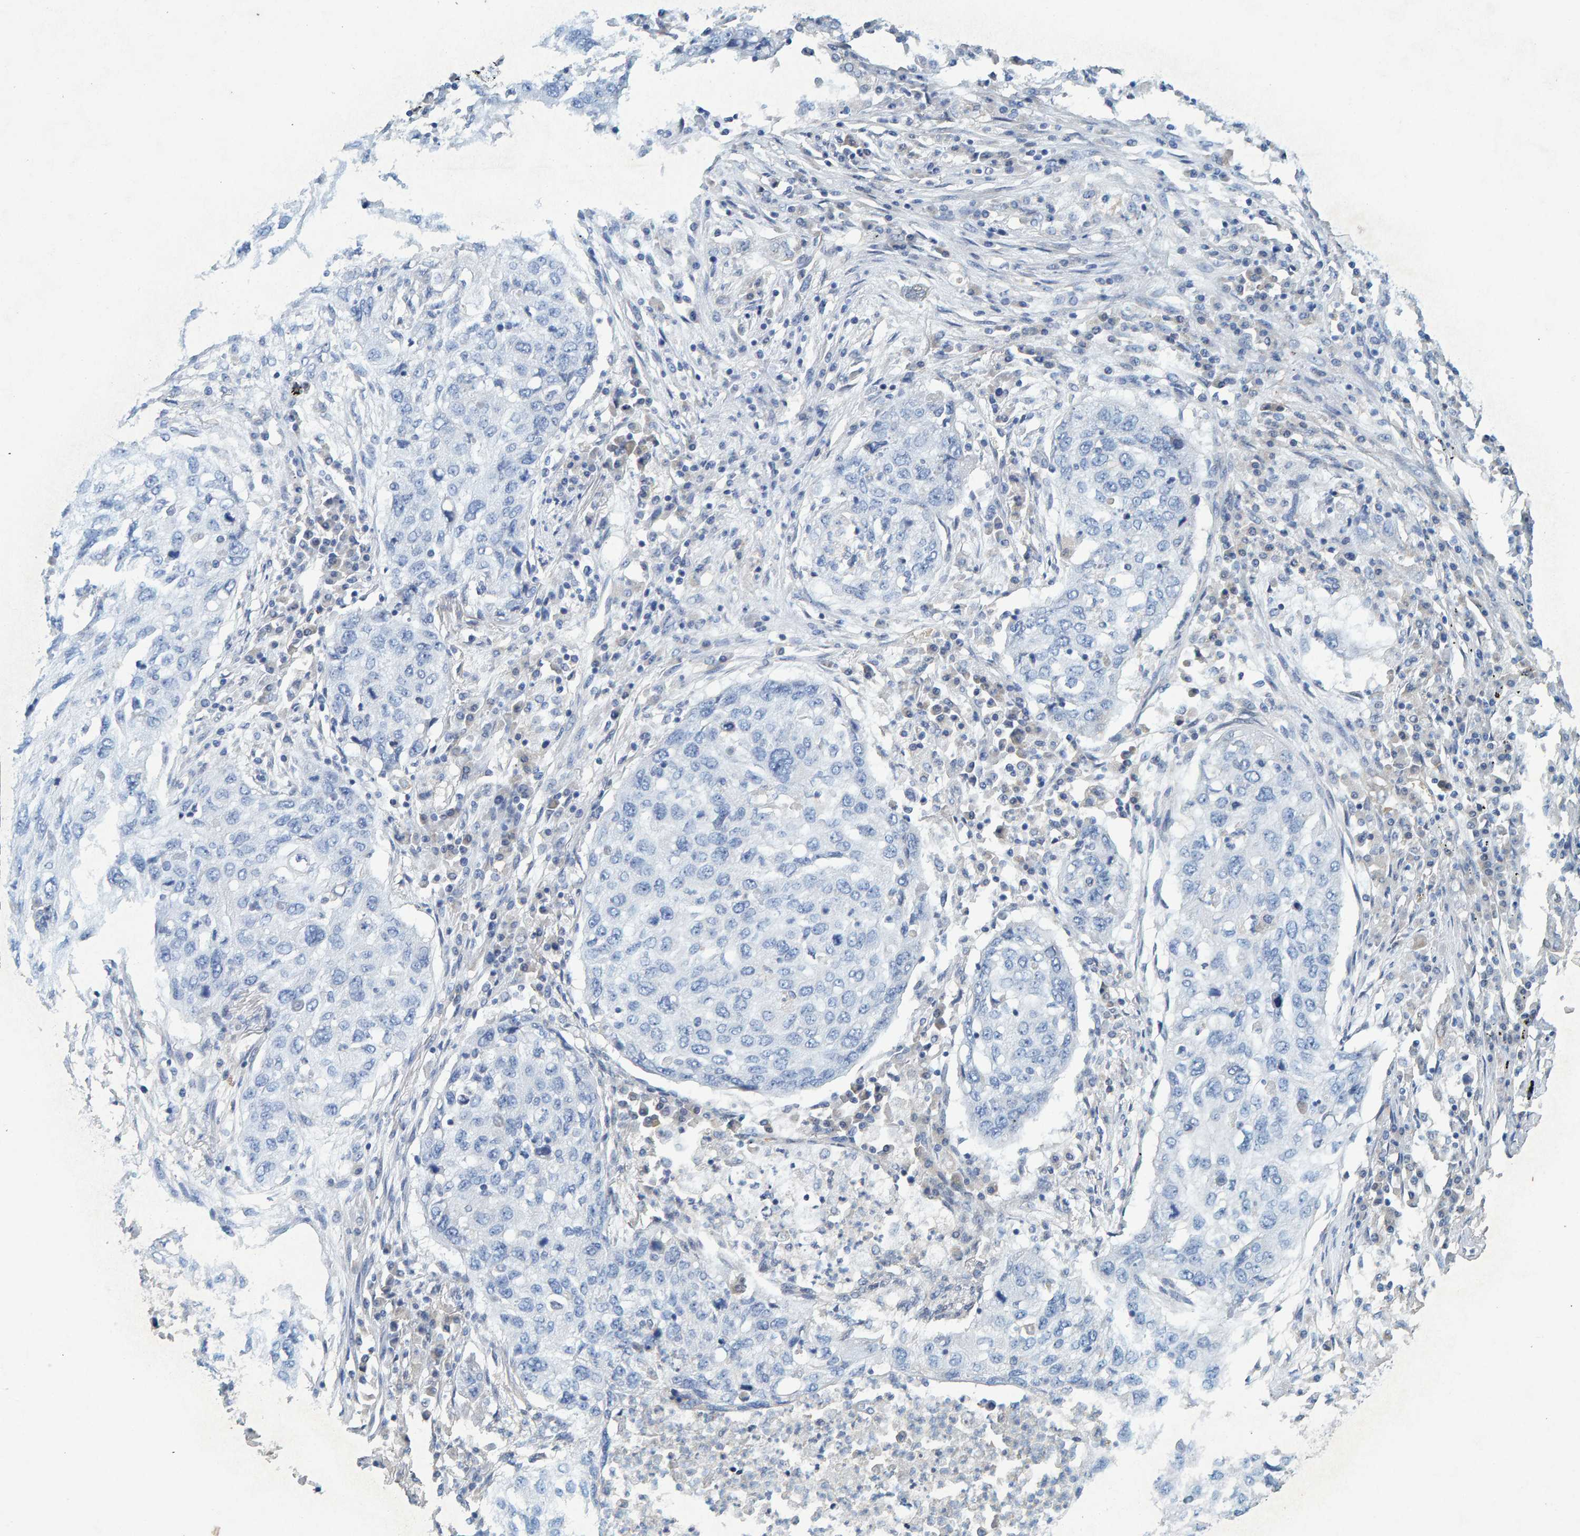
{"staining": {"intensity": "negative", "quantity": "none", "location": "none"}, "tissue": "lung cancer", "cell_type": "Tumor cells", "image_type": "cancer", "snomed": [{"axis": "morphology", "description": "Squamous cell carcinoma, NOS"}, {"axis": "topography", "description": "Lung"}], "caption": "An immunohistochemistry photomicrograph of squamous cell carcinoma (lung) is shown. There is no staining in tumor cells of squamous cell carcinoma (lung).", "gene": "ALAD", "patient": {"sex": "female", "age": 63}}